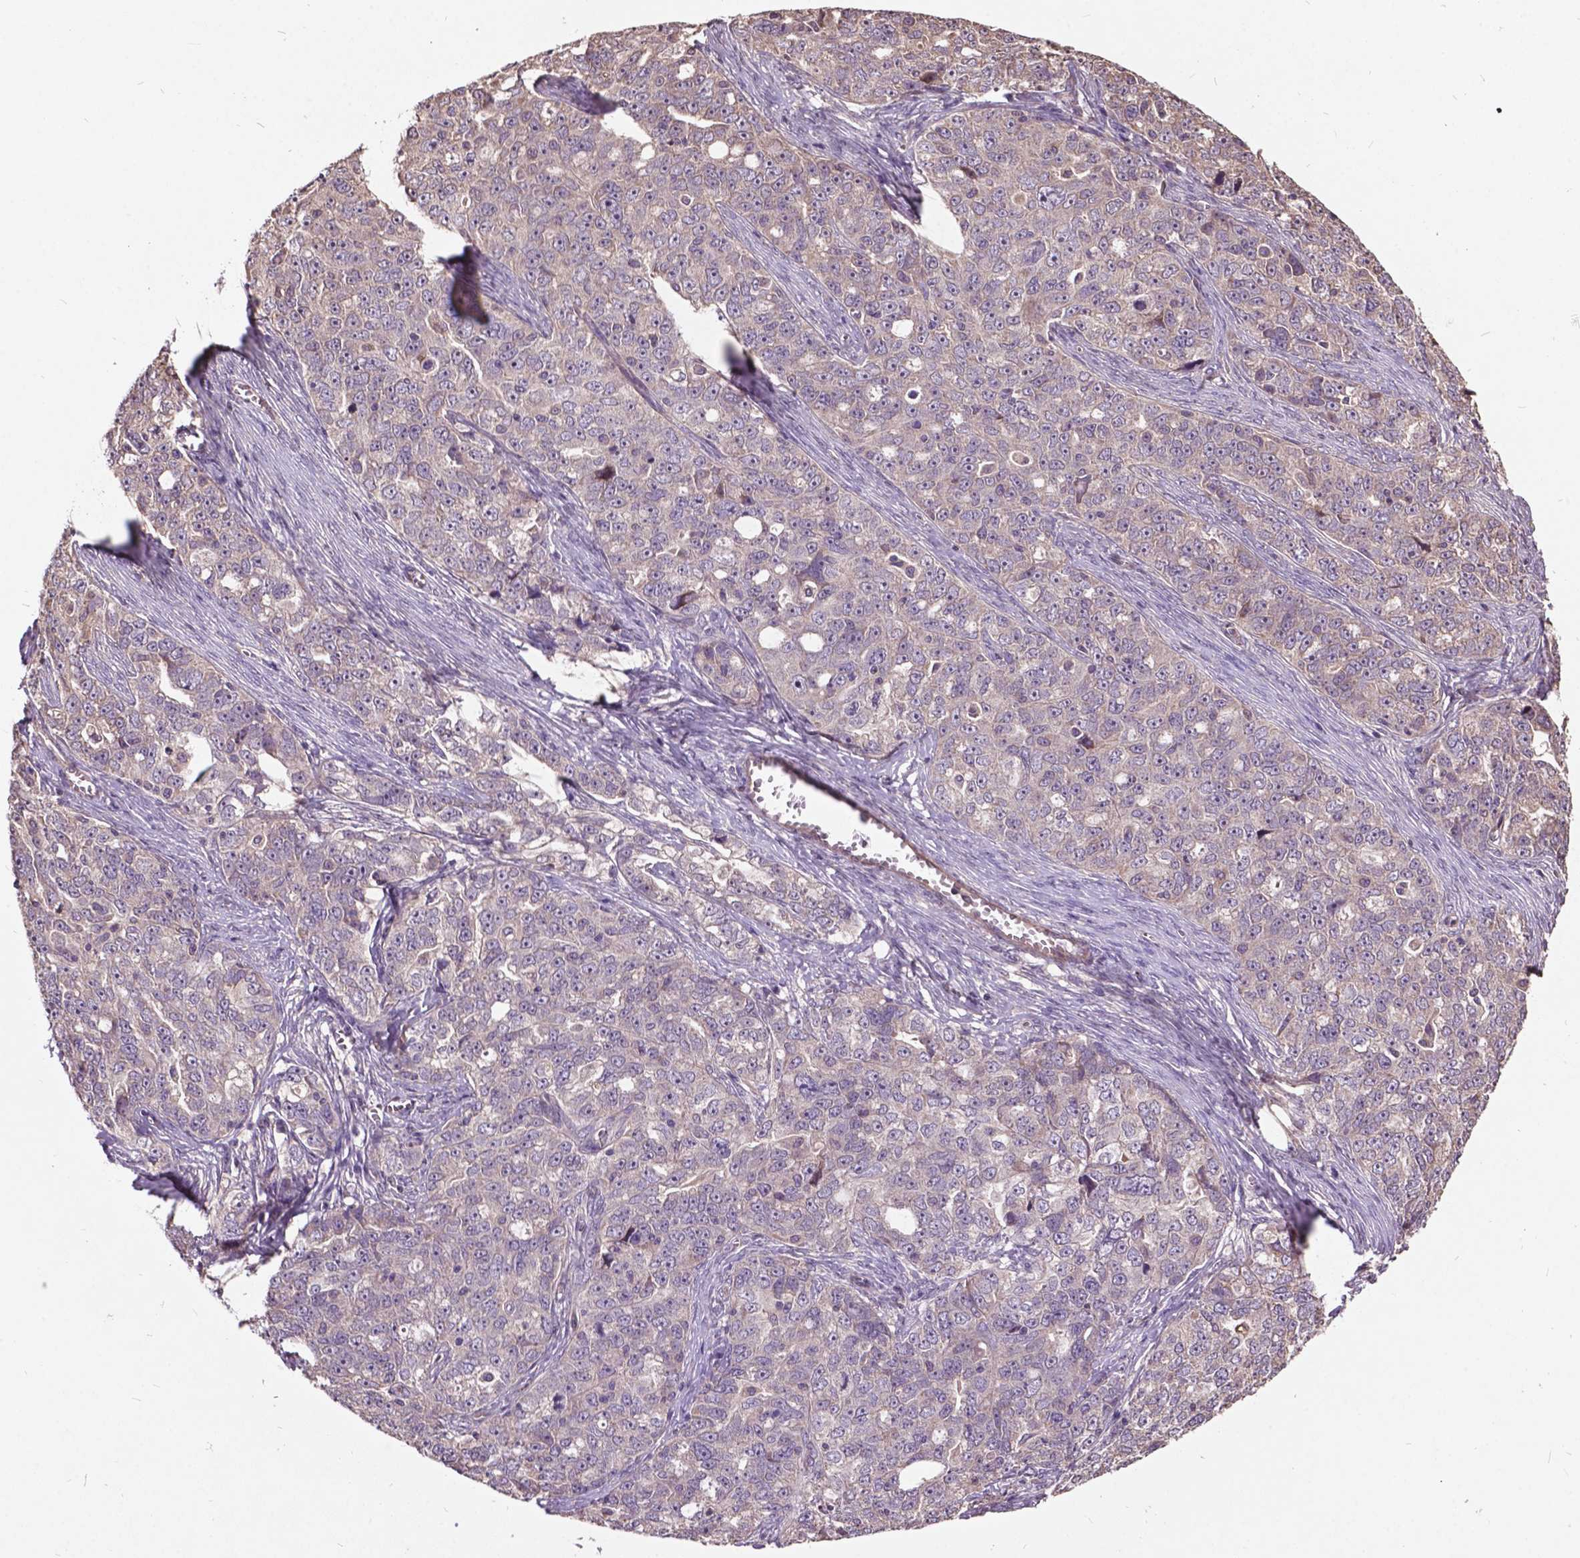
{"staining": {"intensity": "negative", "quantity": "none", "location": "none"}, "tissue": "ovarian cancer", "cell_type": "Tumor cells", "image_type": "cancer", "snomed": [{"axis": "morphology", "description": "Cystadenocarcinoma, serous, NOS"}, {"axis": "topography", "description": "Ovary"}], "caption": "DAB (3,3'-diaminobenzidine) immunohistochemical staining of ovarian cancer (serous cystadenocarcinoma) shows no significant expression in tumor cells.", "gene": "AP1S3", "patient": {"sex": "female", "age": 51}}